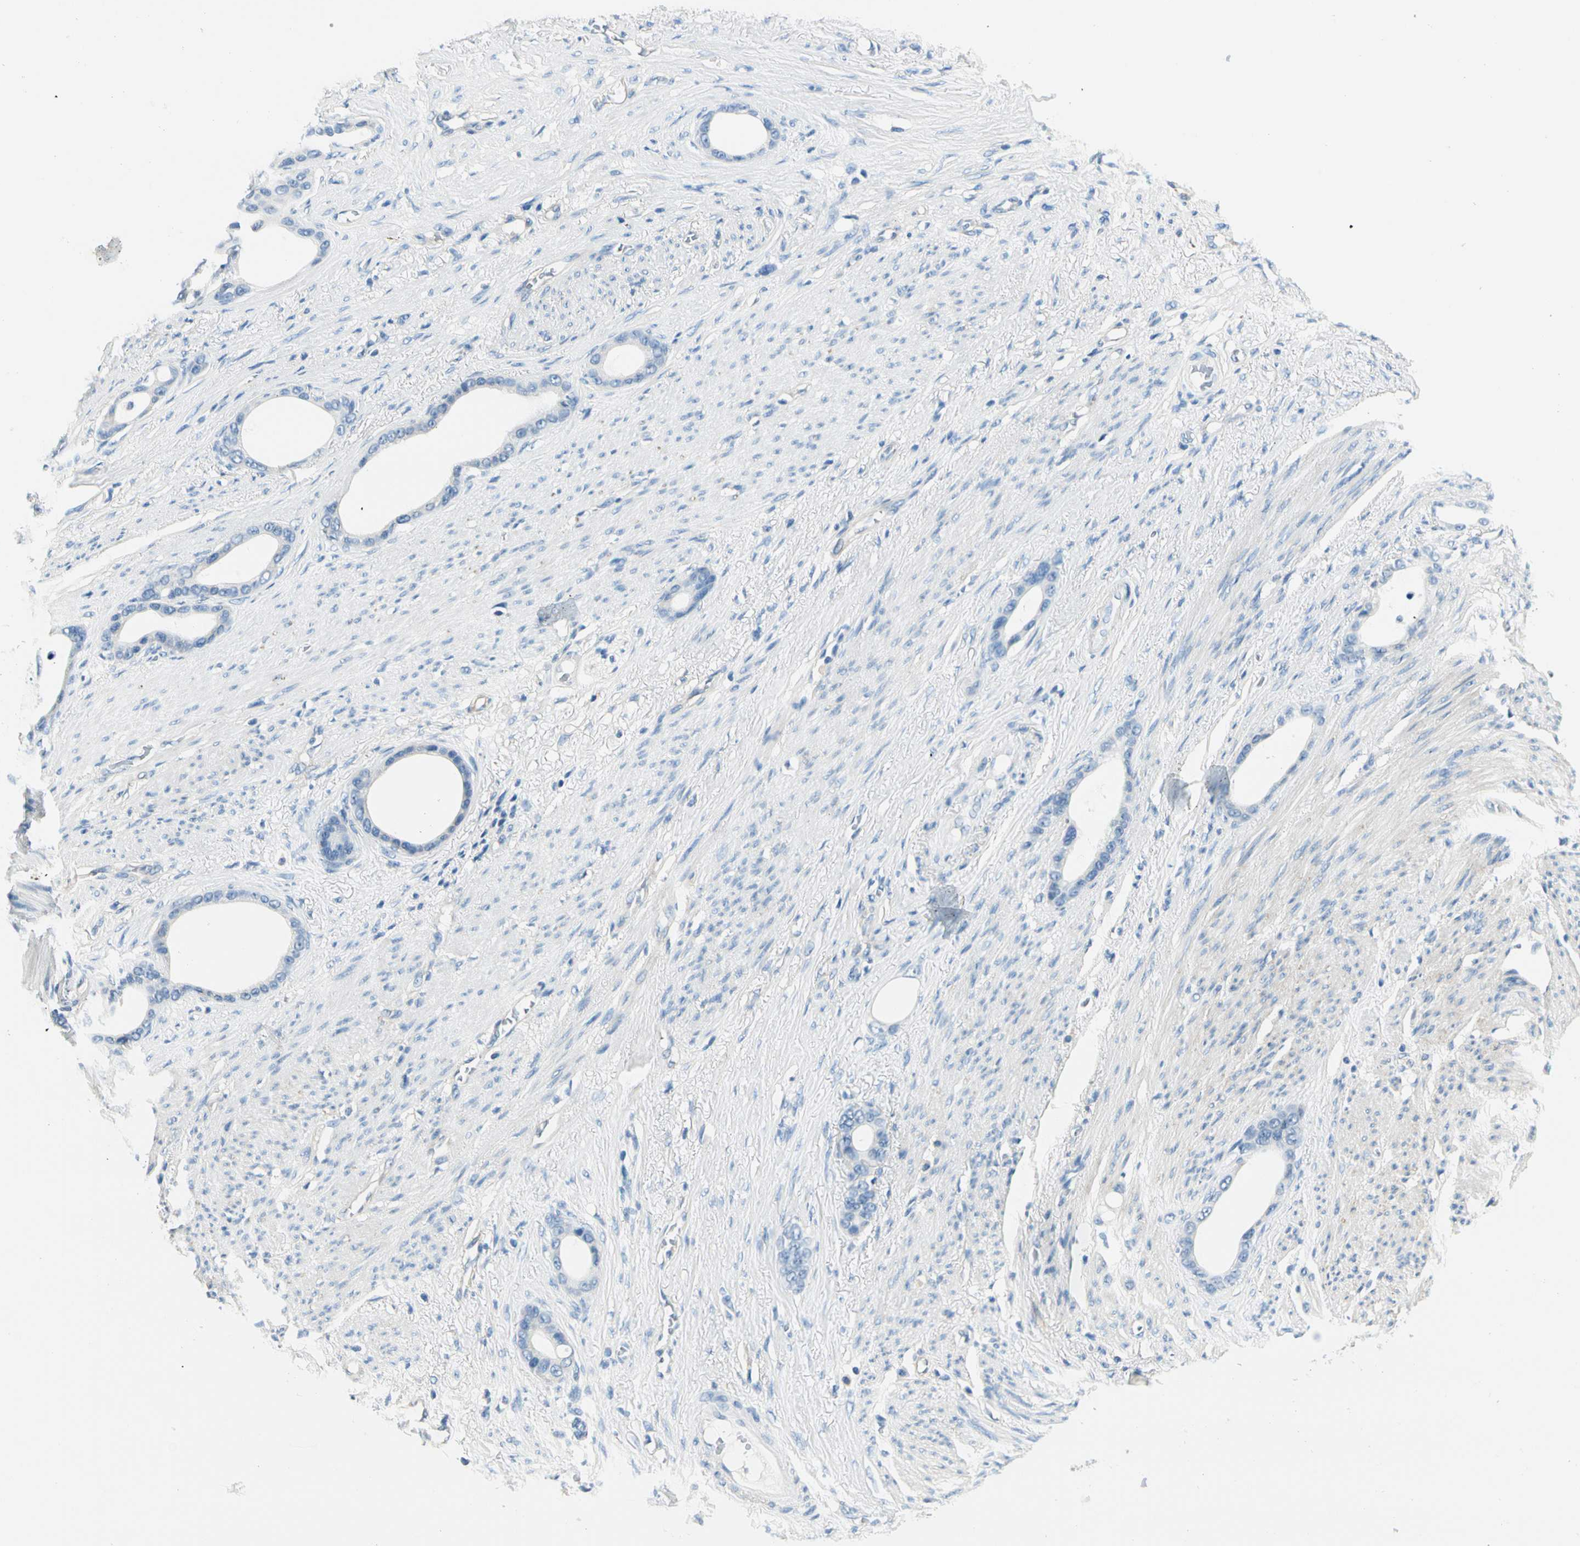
{"staining": {"intensity": "negative", "quantity": "none", "location": "none"}, "tissue": "stomach cancer", "cell_type": "Tumor cells", "image_type": "cancer", "snomed": [{"axis": "morphology", "description": "Adenocarcinoma, NOS"}, {"axis": "topography", "description": "Stomach"}], "caption": "Tumor cells show no significant staining in stomach cancer (adenocarcinoma).", "gene": "TGFBR3", "patient": {"sex": "female", "age": 75}}